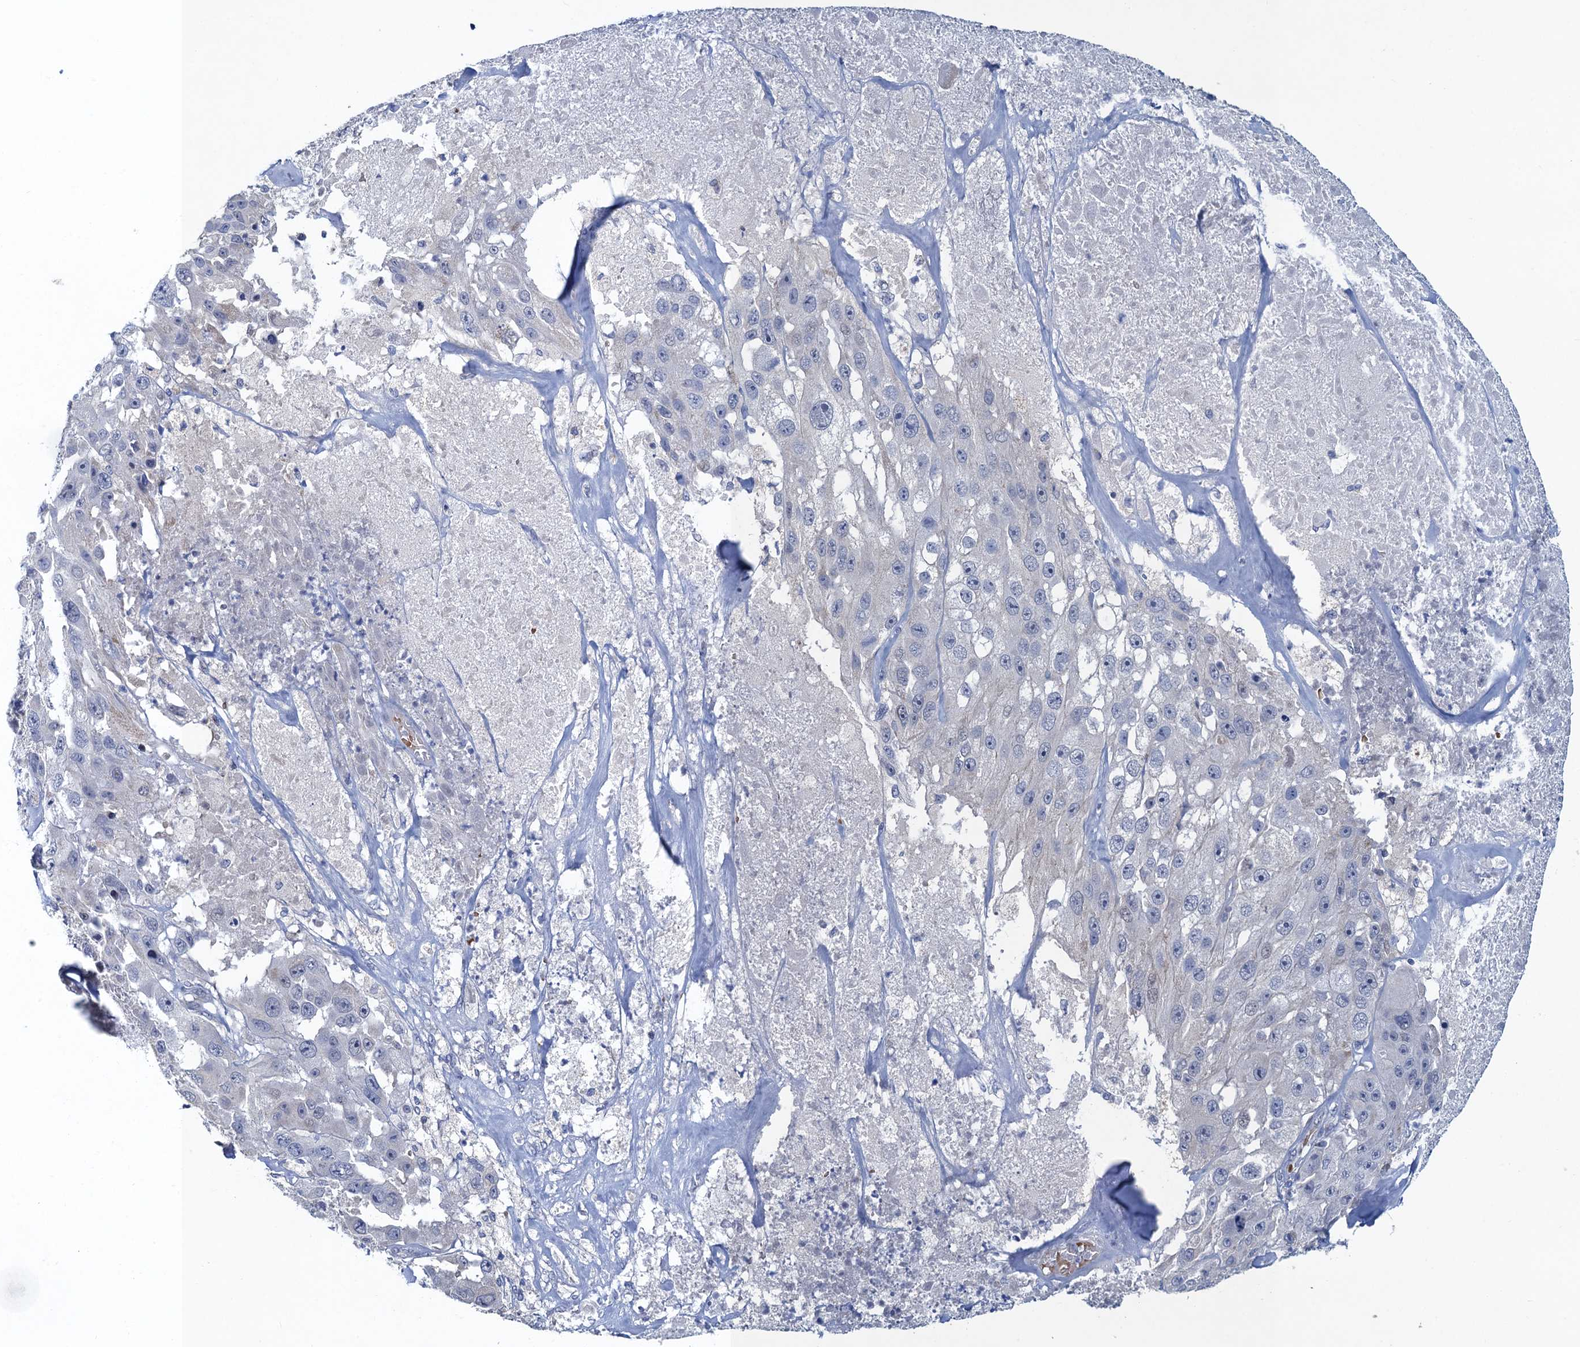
{"staining": {"intensity": "negative", "quantity": "none", "location": "none"}, "tissue": "melanoma", "cell_type": "Tumor cells", "image_type": "cancer", "snomed": [{"axis": "morphology", "description": "Malignant melanoma, Metastatic site"}, {"axis": "topography", "description": "Lymph node"}], "caption": "Histopathology image shows no protein positivity in tumor cells of melanoma tissue.", "gene": "ATOSA", "patient": {"sex": "male", "age": 62}}